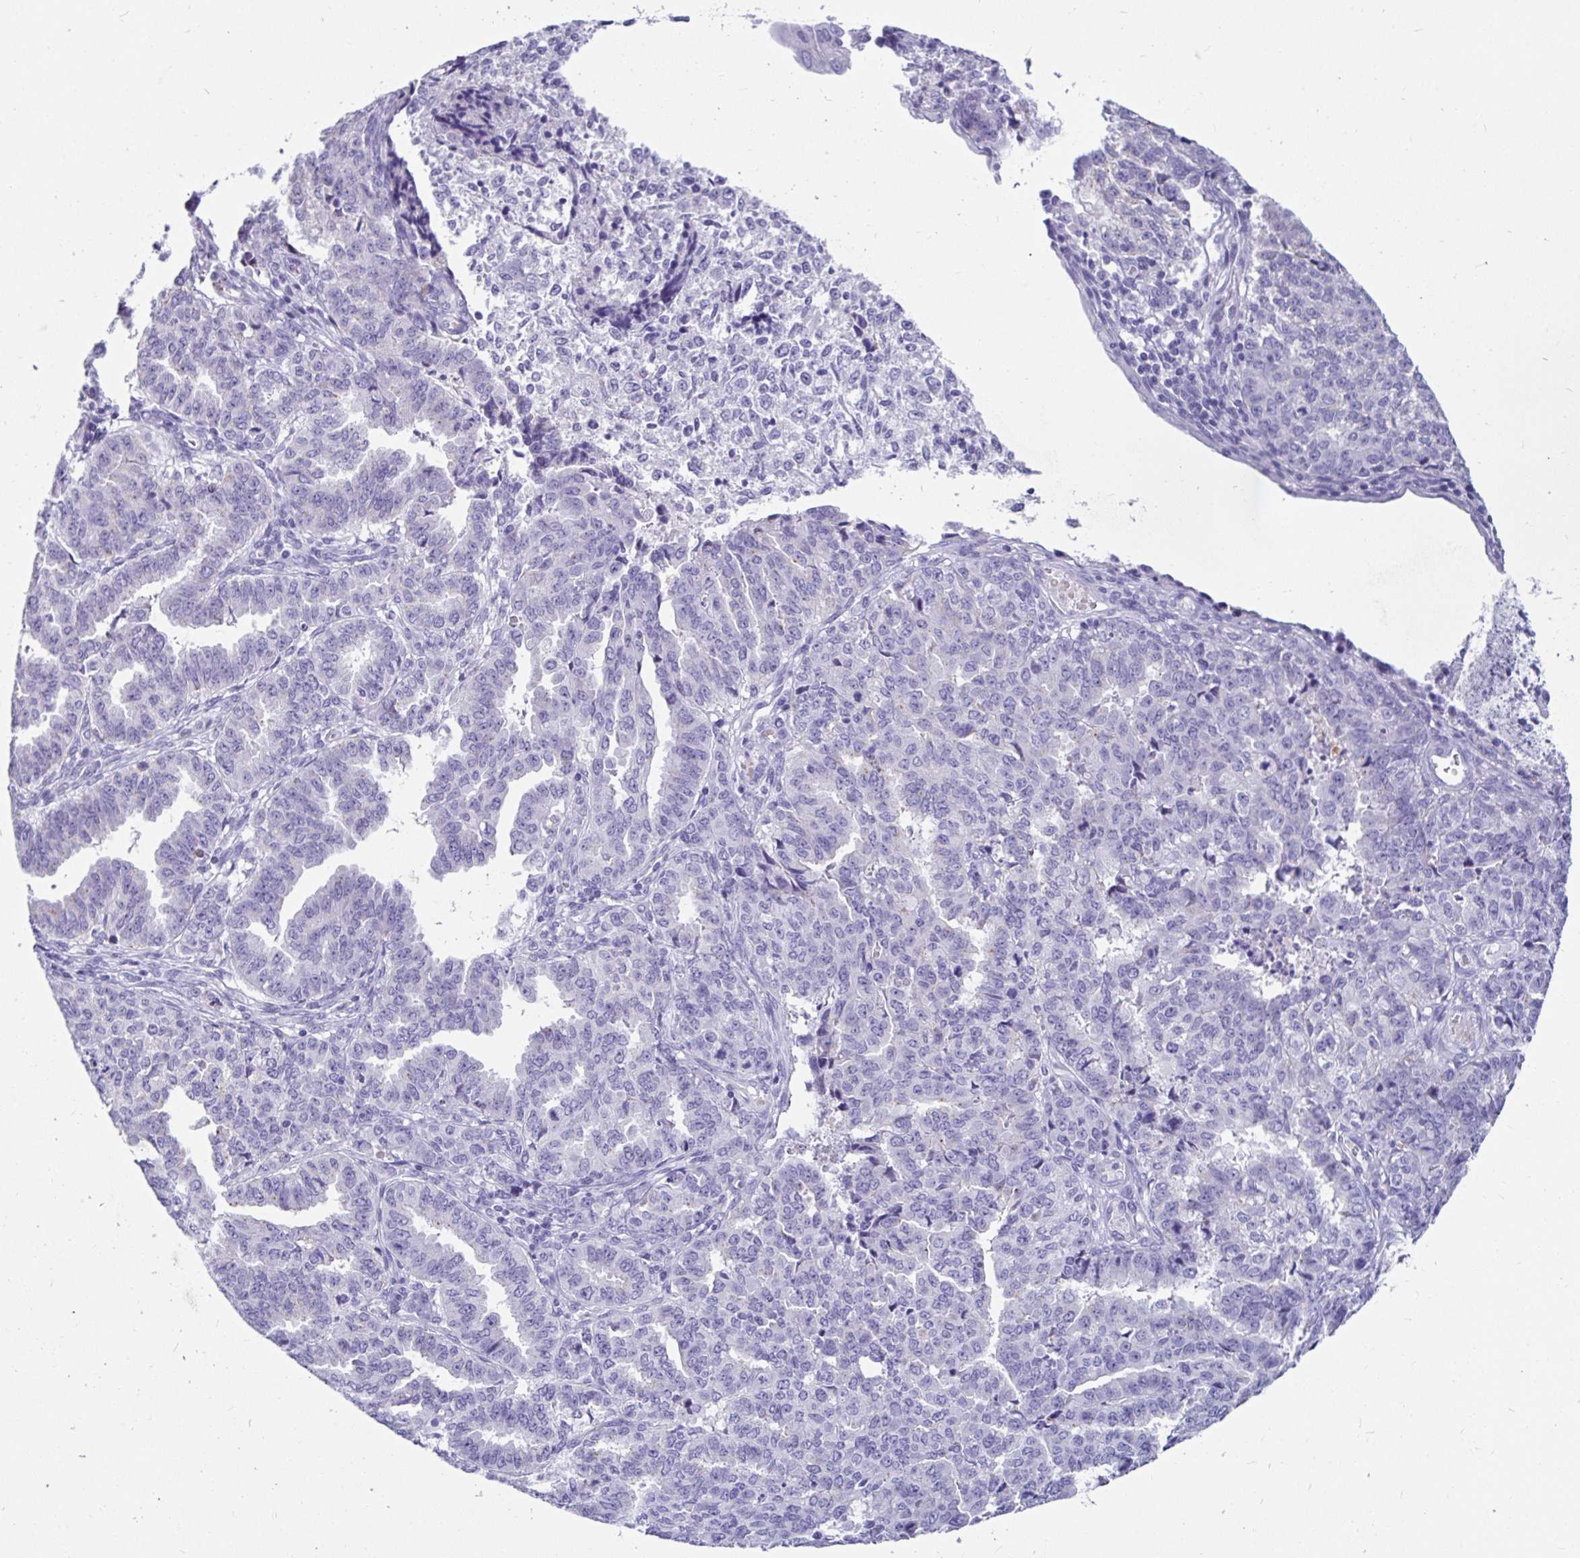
{"staining": {"intensity": "negative", "quantity": "none", "location": "none"}, "tissue": "endometrial cancer", "cell_type": "Tumor cells", "image_type": "cancer", "snomed": [{"axis": "morphology", "description": "Adenocarcinoma, NOS"}, {"axis": "topography", "description": "Endometrium"}], "caption": "Tumor cells are negative for protein expression in human adenocarcinoma (endometrial).", "gene": "ZPBP2", "patient": {"sex": "female", "age": 50}}